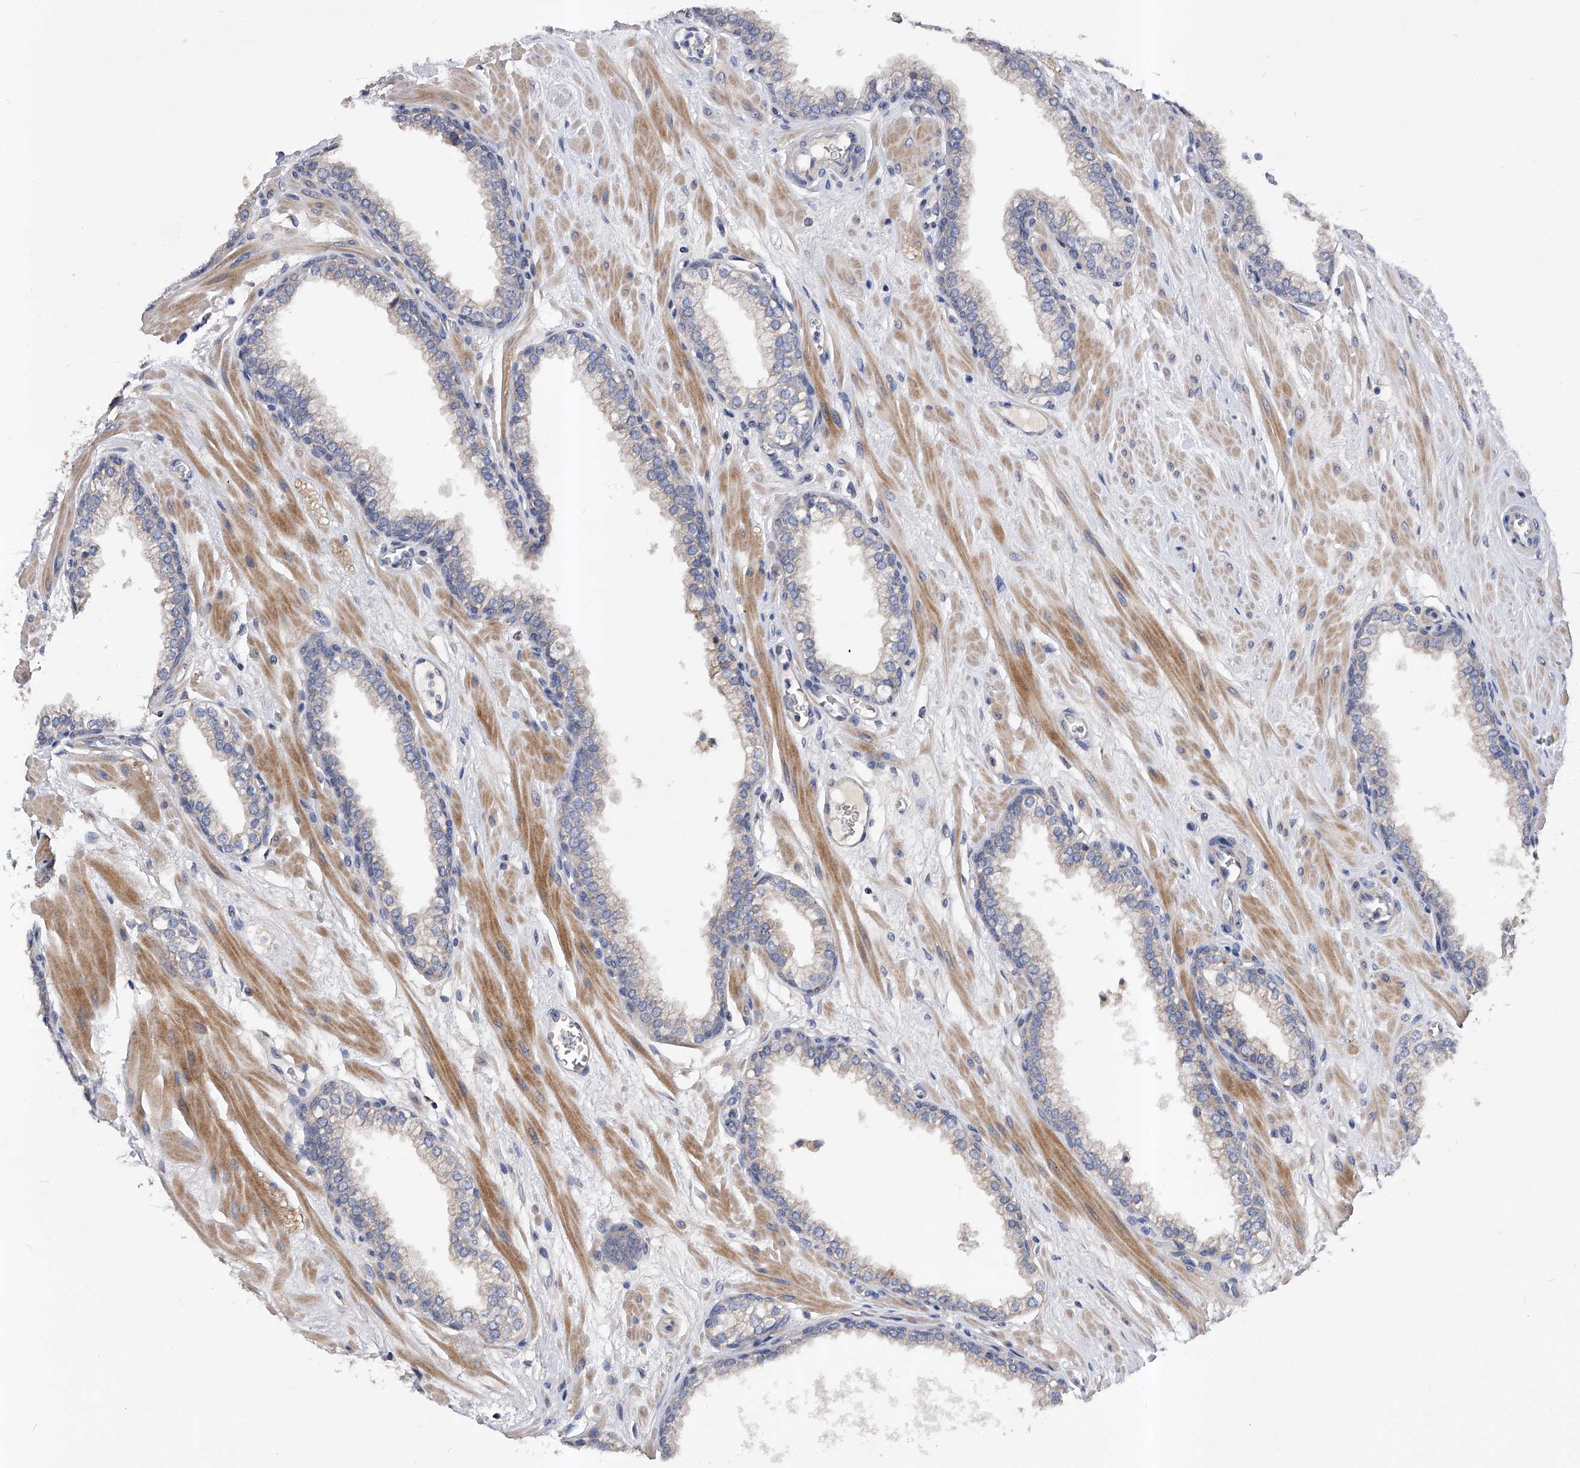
{"staining": {"intensity": "negative", "quantity": "none", "location": "none"}, "tissue": "prostate", "cell_type": "Glandular cells", "image_type": "normal", "snomed": [{"axis": "morphology", "description": "Normal tissue, NOS"}, {"axis": "morphology", "description": "Urothelial carcinoma, Low grade"}, {"axis": "topography", "description": "Urinary bladder"}, {"axis": "topography", "description": "Prostate"}], "caption": "The immunohistochemistry micrograph has no significant staining in glandular cells of prostate.", "gene": "ARL4C", "patient": {"sex": "male", "age": 60}}